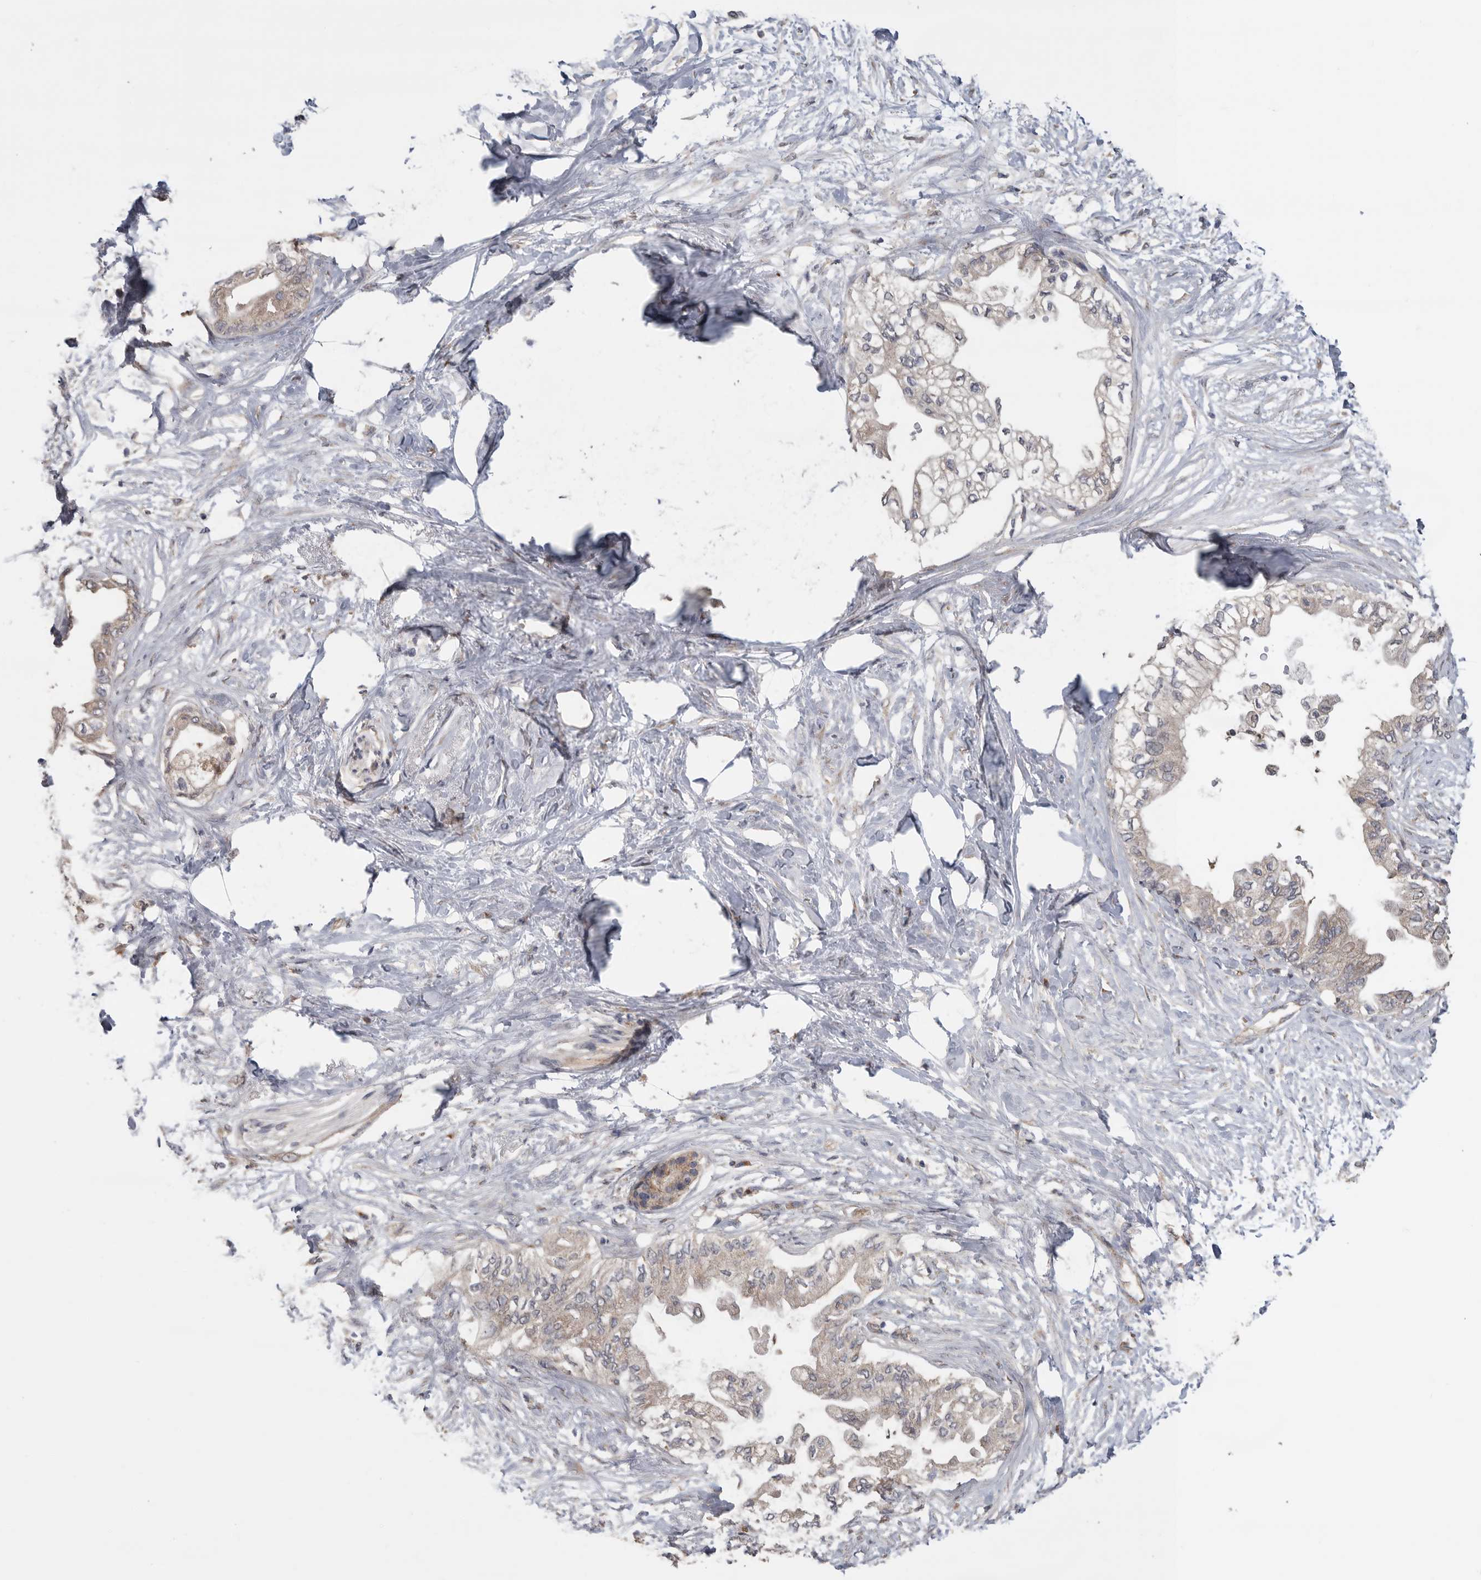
{"staining": {"intensity": "negative", "quantity": "none", "location": "none"}, "tissue": "pancreatic cancer", "cell_type": "Tumor cells", "image_type": "cancer", "snomed": [{"axis": "morphology", "description": "Normal tissue, NOS"}, {"axis": "morphology", "description": "Adenocarcinoma, NOS"}, {"axis": "topography", "description": "Pancreas"}, {"axis": "topography", "description": "Duodenum"}], "caption": "IHC photomicrograph of neoplastic tissue: adenocarcinoma (pancreatic) stained with DAB exhibits no significant protein staining in tumor cells.", "gene": "PODXL2", "patient": {"sex": "female", "age": 60}}